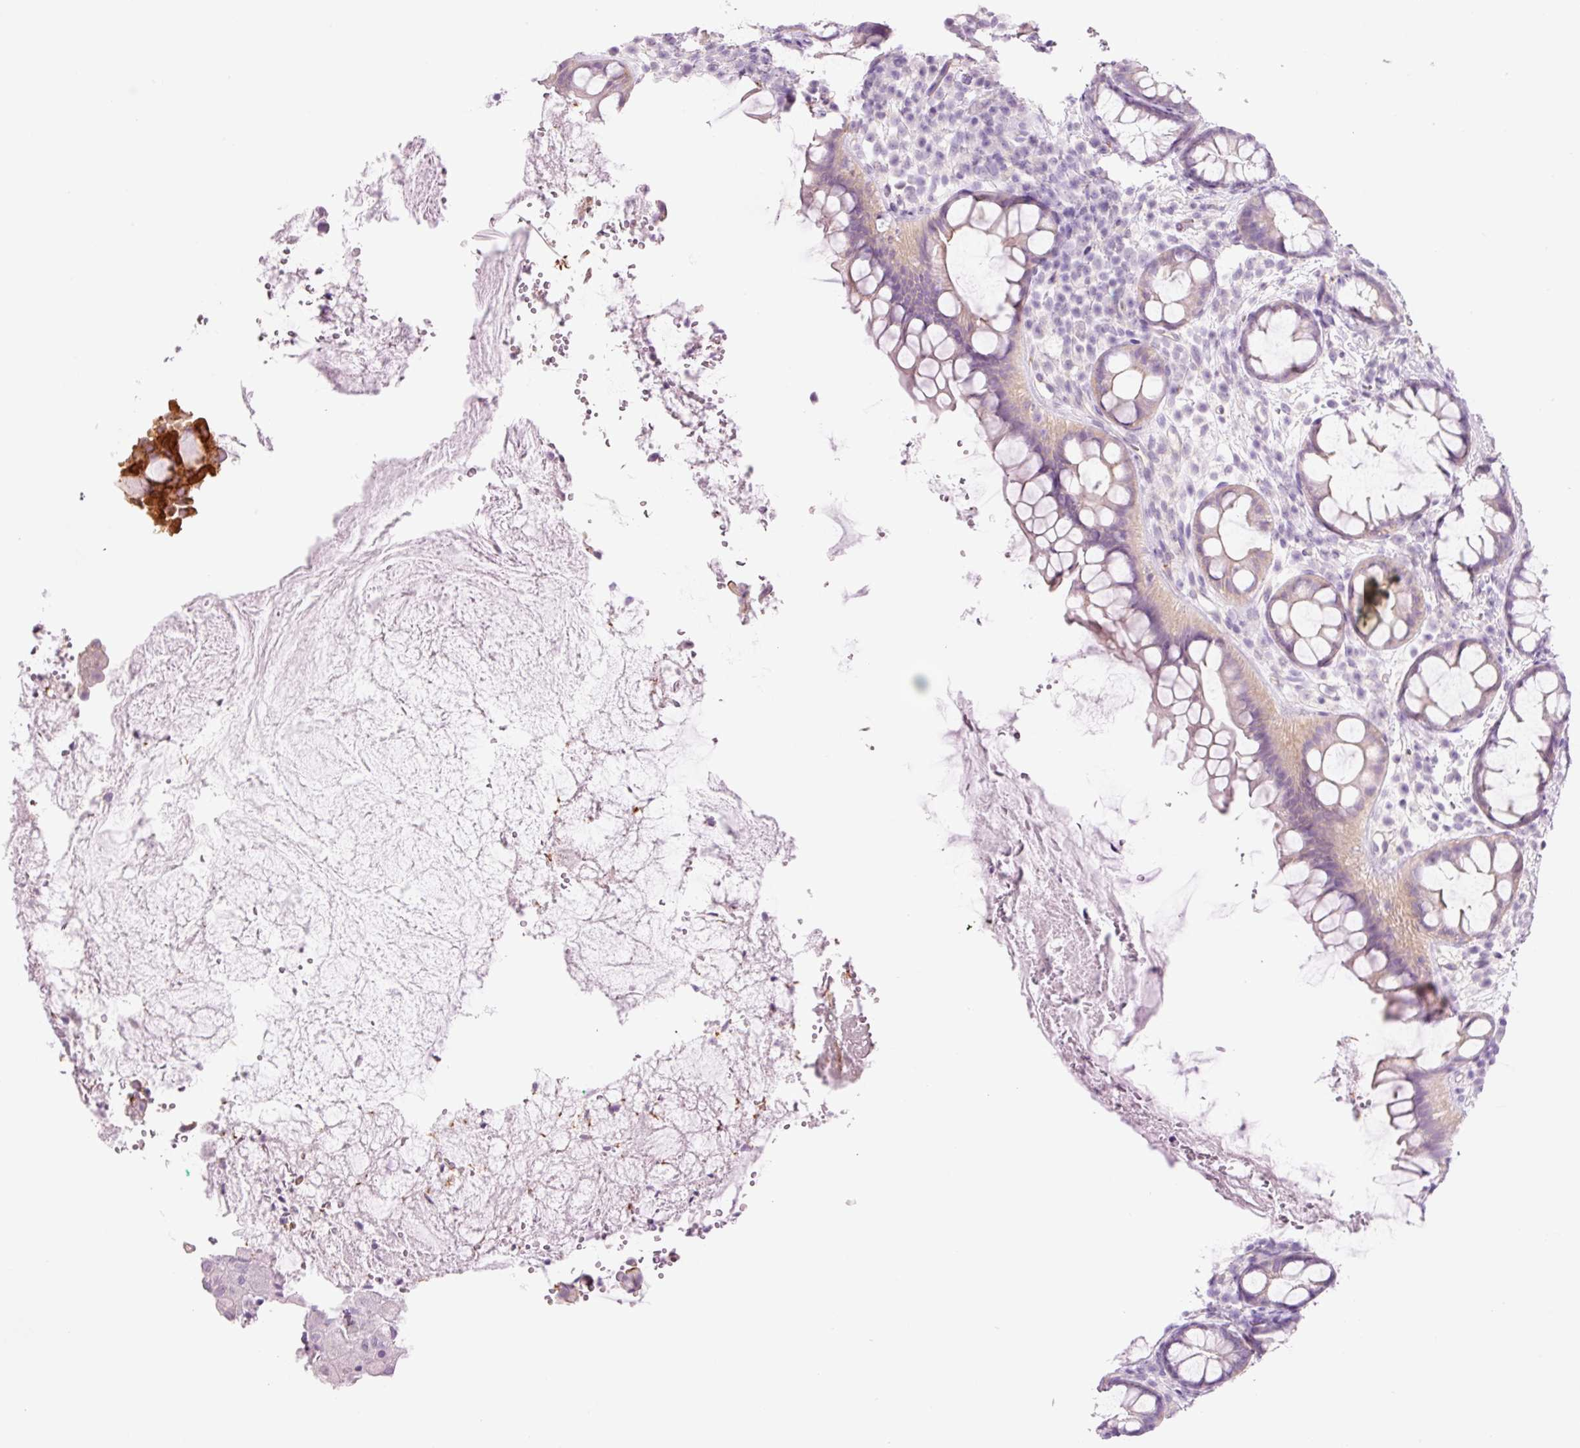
{"staining": {"intensity": "weak", "quantity": "25%-75%", "location": "cytoplasmic/membranous"}, "tissue": "rectum", "cell_type": "Glandular cells", "image_type": "normal", "snomed": [{"axis": "morphology", "description": "Normal tissue, NOS"}, {"axis": "topography", "description": "Rectum"}, {"axis": "topography", "description": "Peripheral nerve tissue"}], "caption": "An image of rectum stained for a protein demonstrates weak cytoplasmic/membranous brown staining in glandular cells.", "gene": "HSPA4L", "patient": {"sex": "female", "age": 69}}